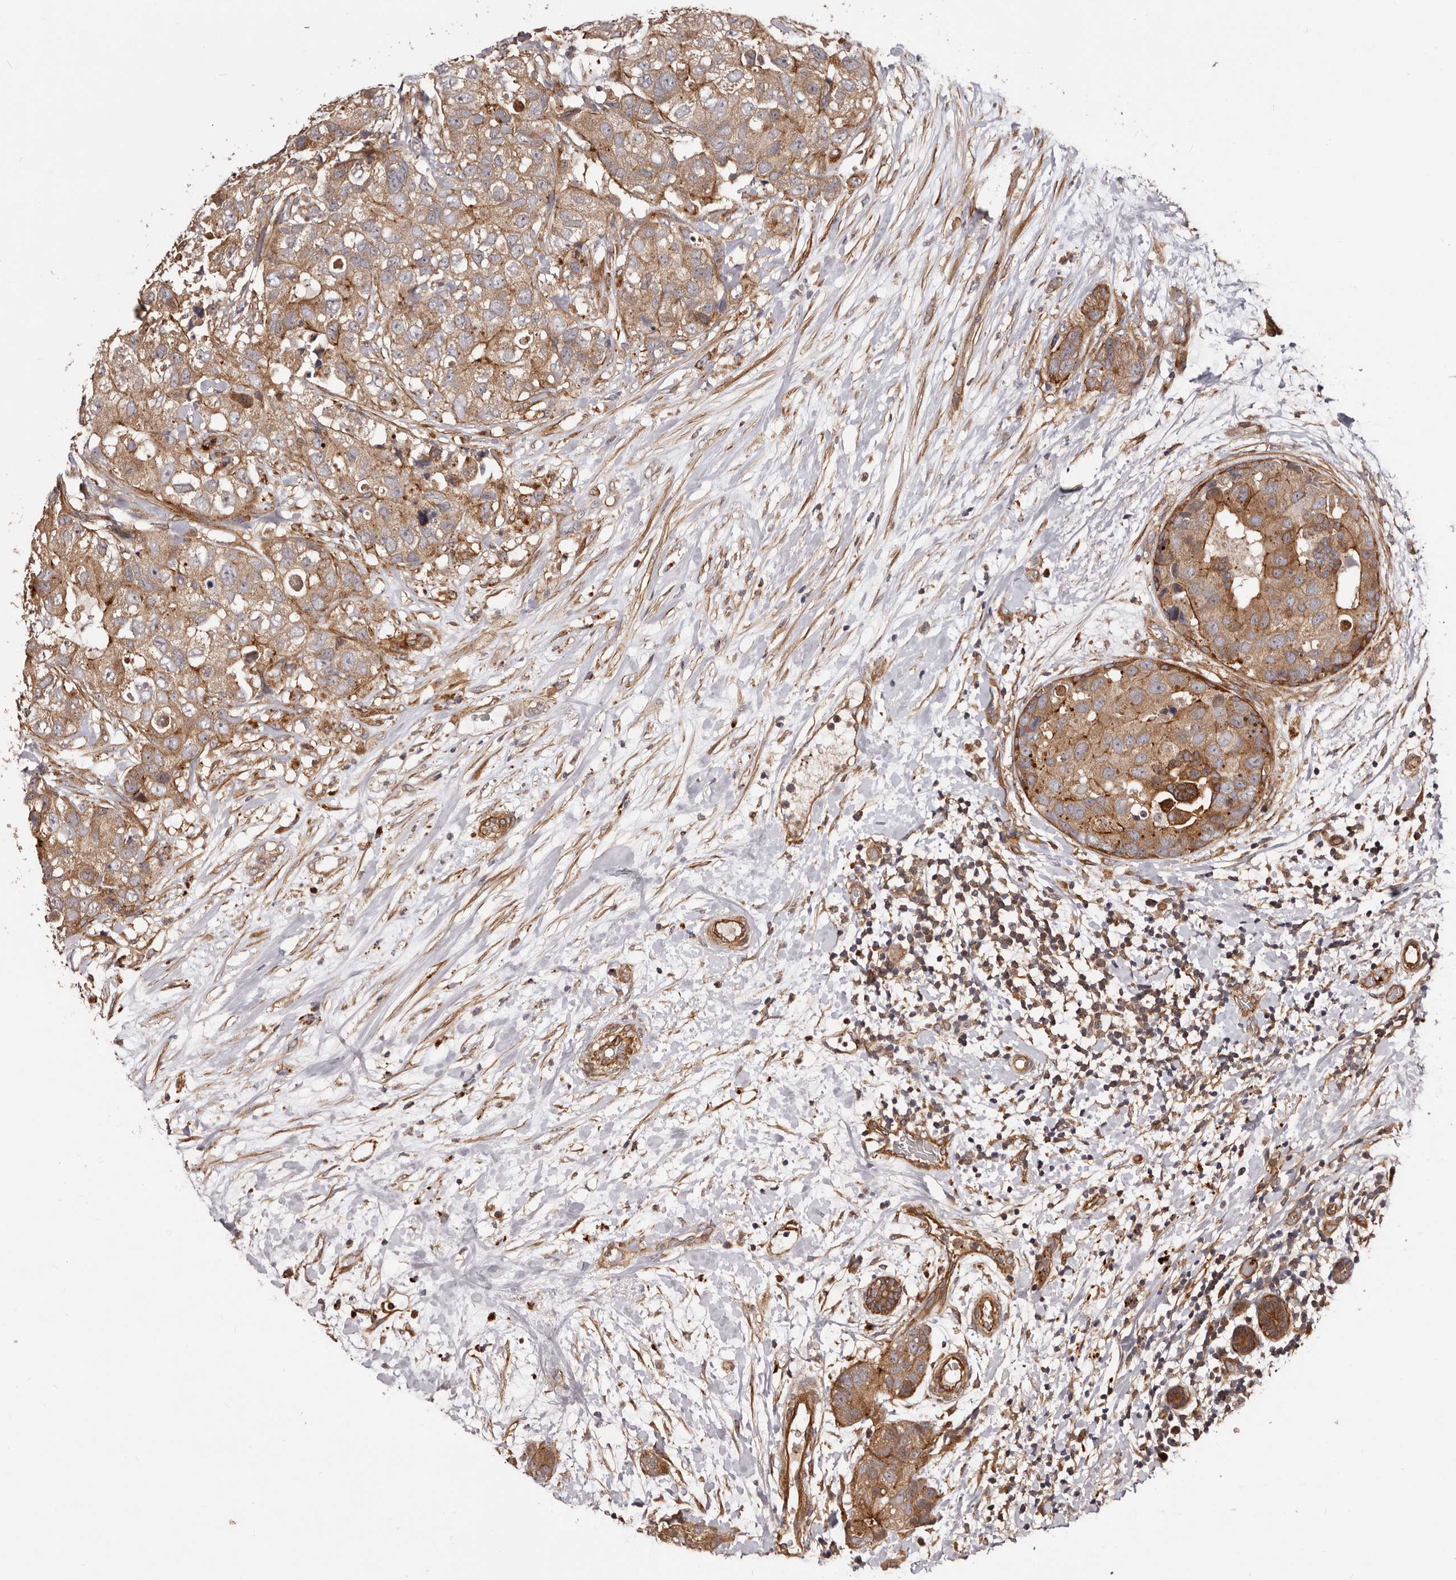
{"staining": {"intensity": "moderate", "quantity": ">75%", "location": "cytoplasmic/membranous"}, "tissue": "breast cancer", "cell_type": "Tumor cells", "image_type": "cancer", "snomed": [{"axis": "morphology", "description": "Duct carcinoma"}, {"axis": "topography", "description": "Breast"}], "caption": "DAB (3,3'-diaminobenzidine) immunohistochemical staining of breast cancer (infiltrating ductal carcinoma) displays moderate cytoplasmic/membranous protein expression in approximately >75% of tumor cells. The staining was performed using DAB (3,3'-diaminobenzidine) to visualize the protein expression in brown, while the nuclei were stained in blue with hematoxylin (Magnification: 20x).", "gene": "GTPBP1", "patient": {"sex": "female", "age": 62}}